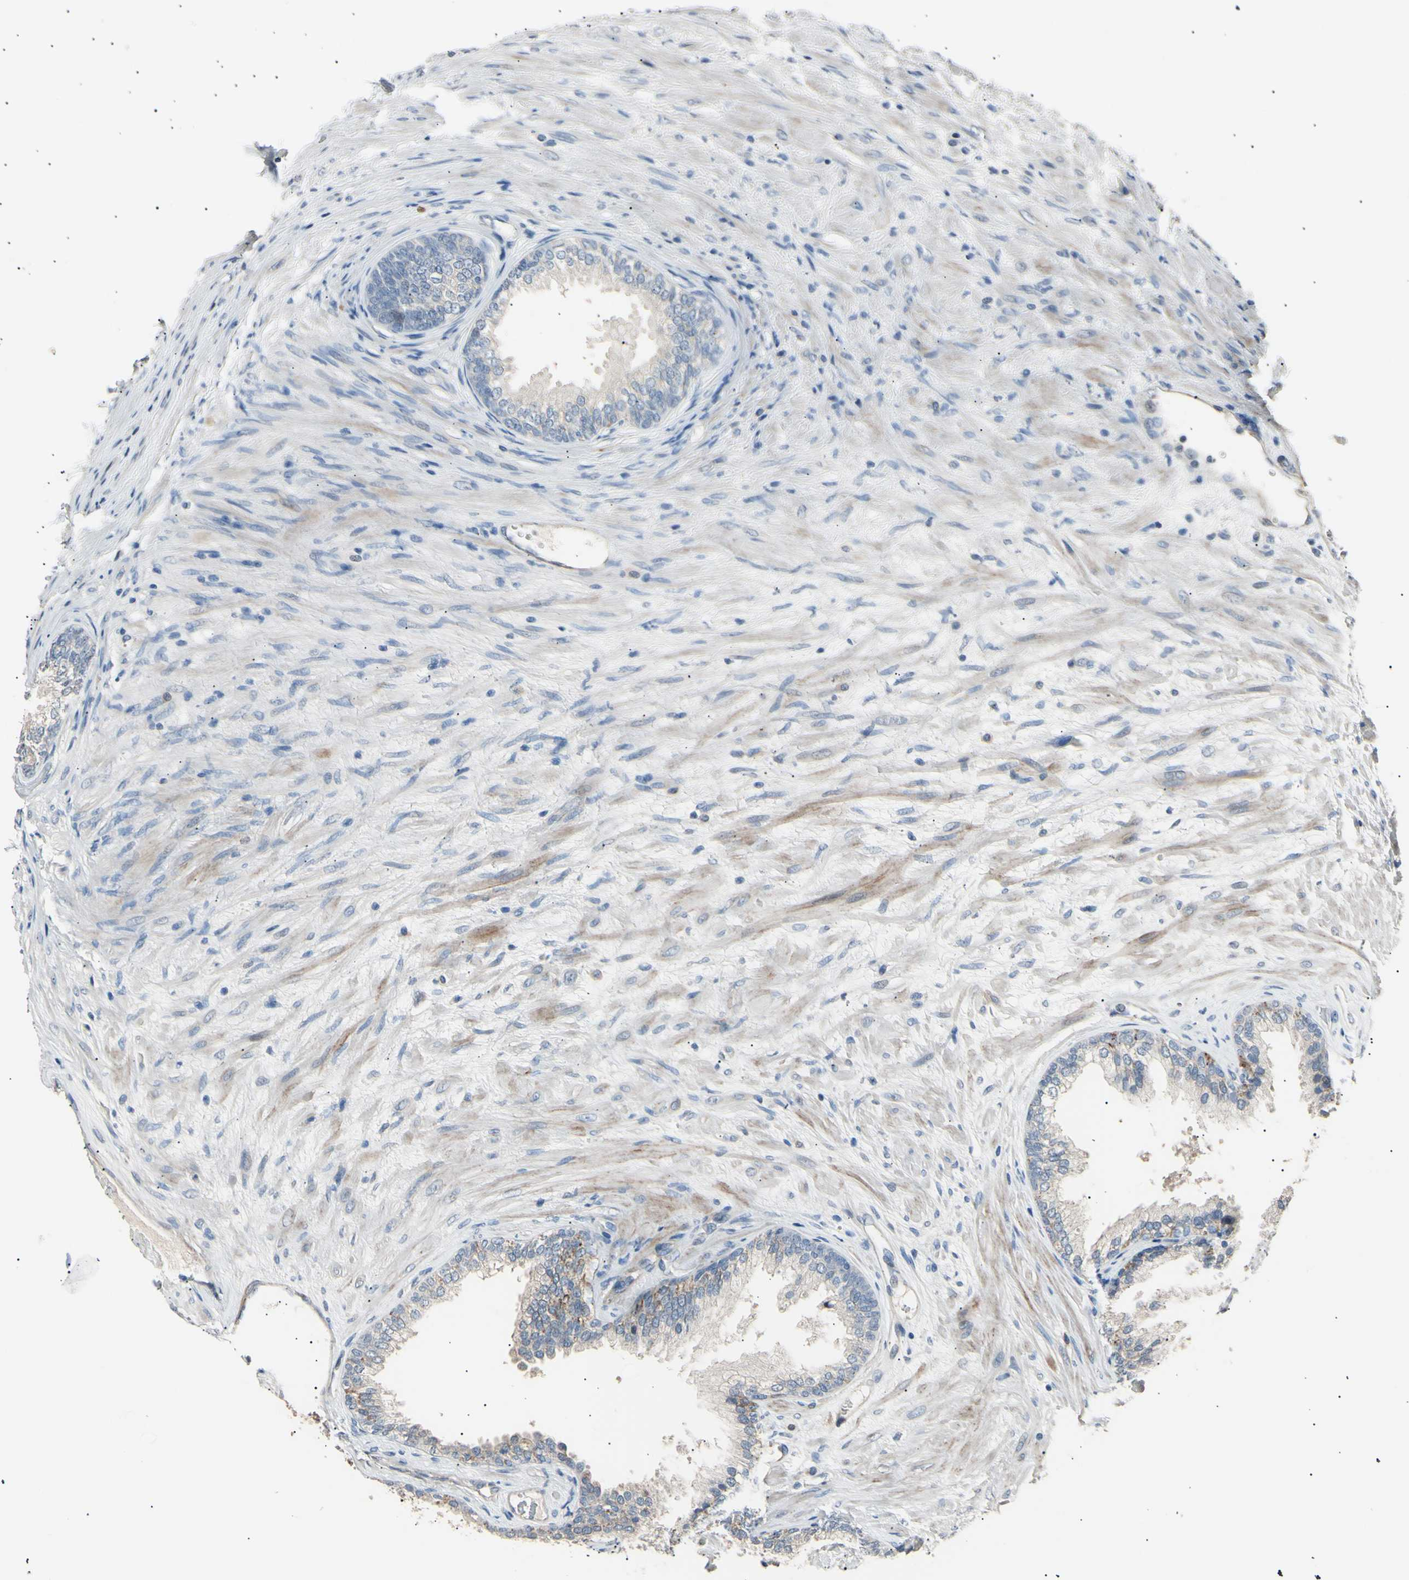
{"staining": {"intensity": "negative", "quantity": "none", "location": "none"}, "tissue": "prostate", "cell_type": "Glandular cells", "image_type": "normal", "snomed": [{"axis": "morphology", "description": "Normal tissue, NOS"}, {"axis": "topography", "description": "Prostate"}], "caption": "The micrograph displays no significant staining in glandular cells of prostate. (DAB immunohistochemistry with hematoxylin counter stain).", "gene": "LDLR", "patient": {"sex": "male", "age": 76}}